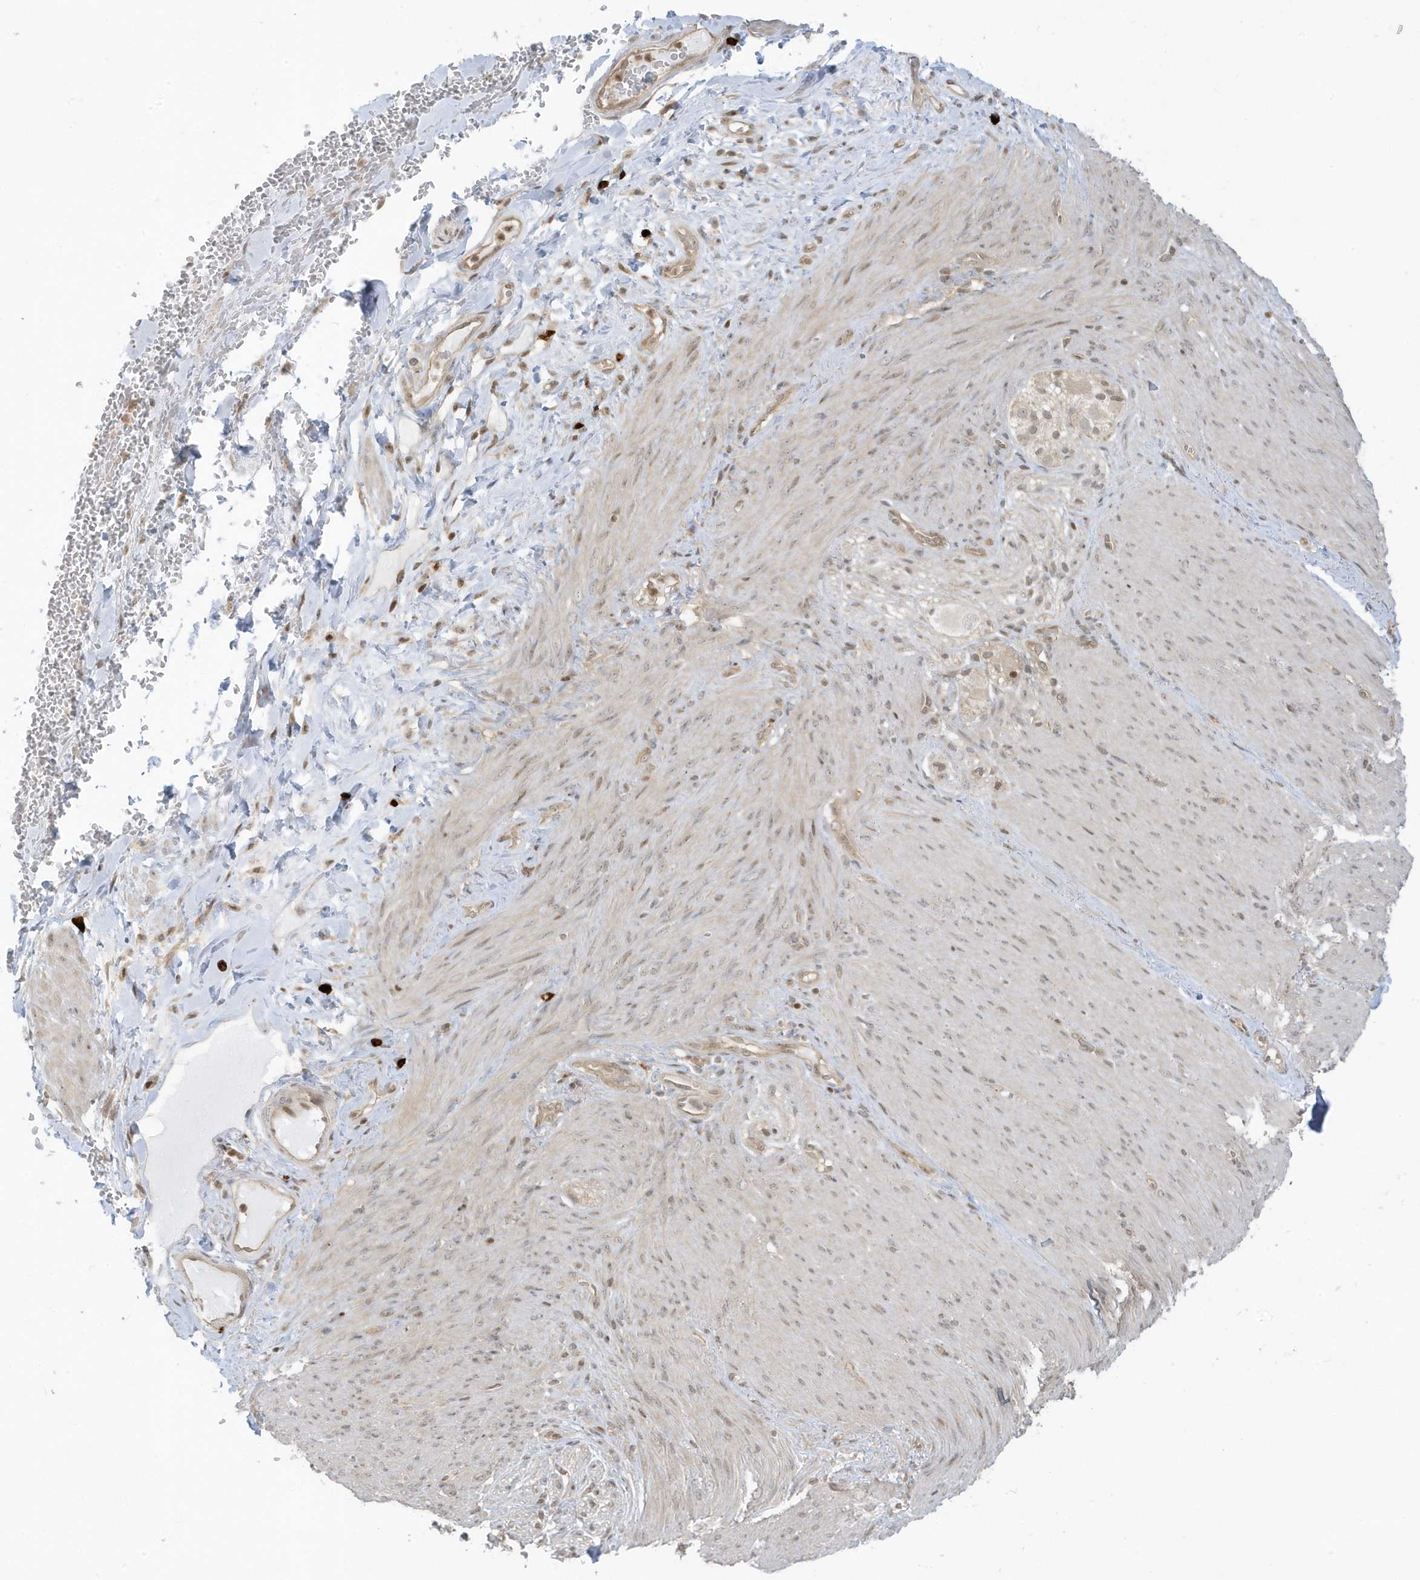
{"staining": {"intensity": "moderate", "quantity": ">75%", "location": "nuclear"}, "tissue": "adipose tissue", "cell_type": "Adipocytes", "image_type": "normal", "snomed": [{"axis": "morphology", "description": "Normal tissue, NOS"}, {"axis": "topography", "description": "Colon"}, {"axis": "topography", "description": "Peripheral nerve tissue"}], "caption": "DAB immunohistochemical staining of normal adipose tissue reveals moderate nuclear protein staining in about >75% of adipocytes.", "gene": "PPP1R7", "patient": {"sex": "female", "age": 61}}